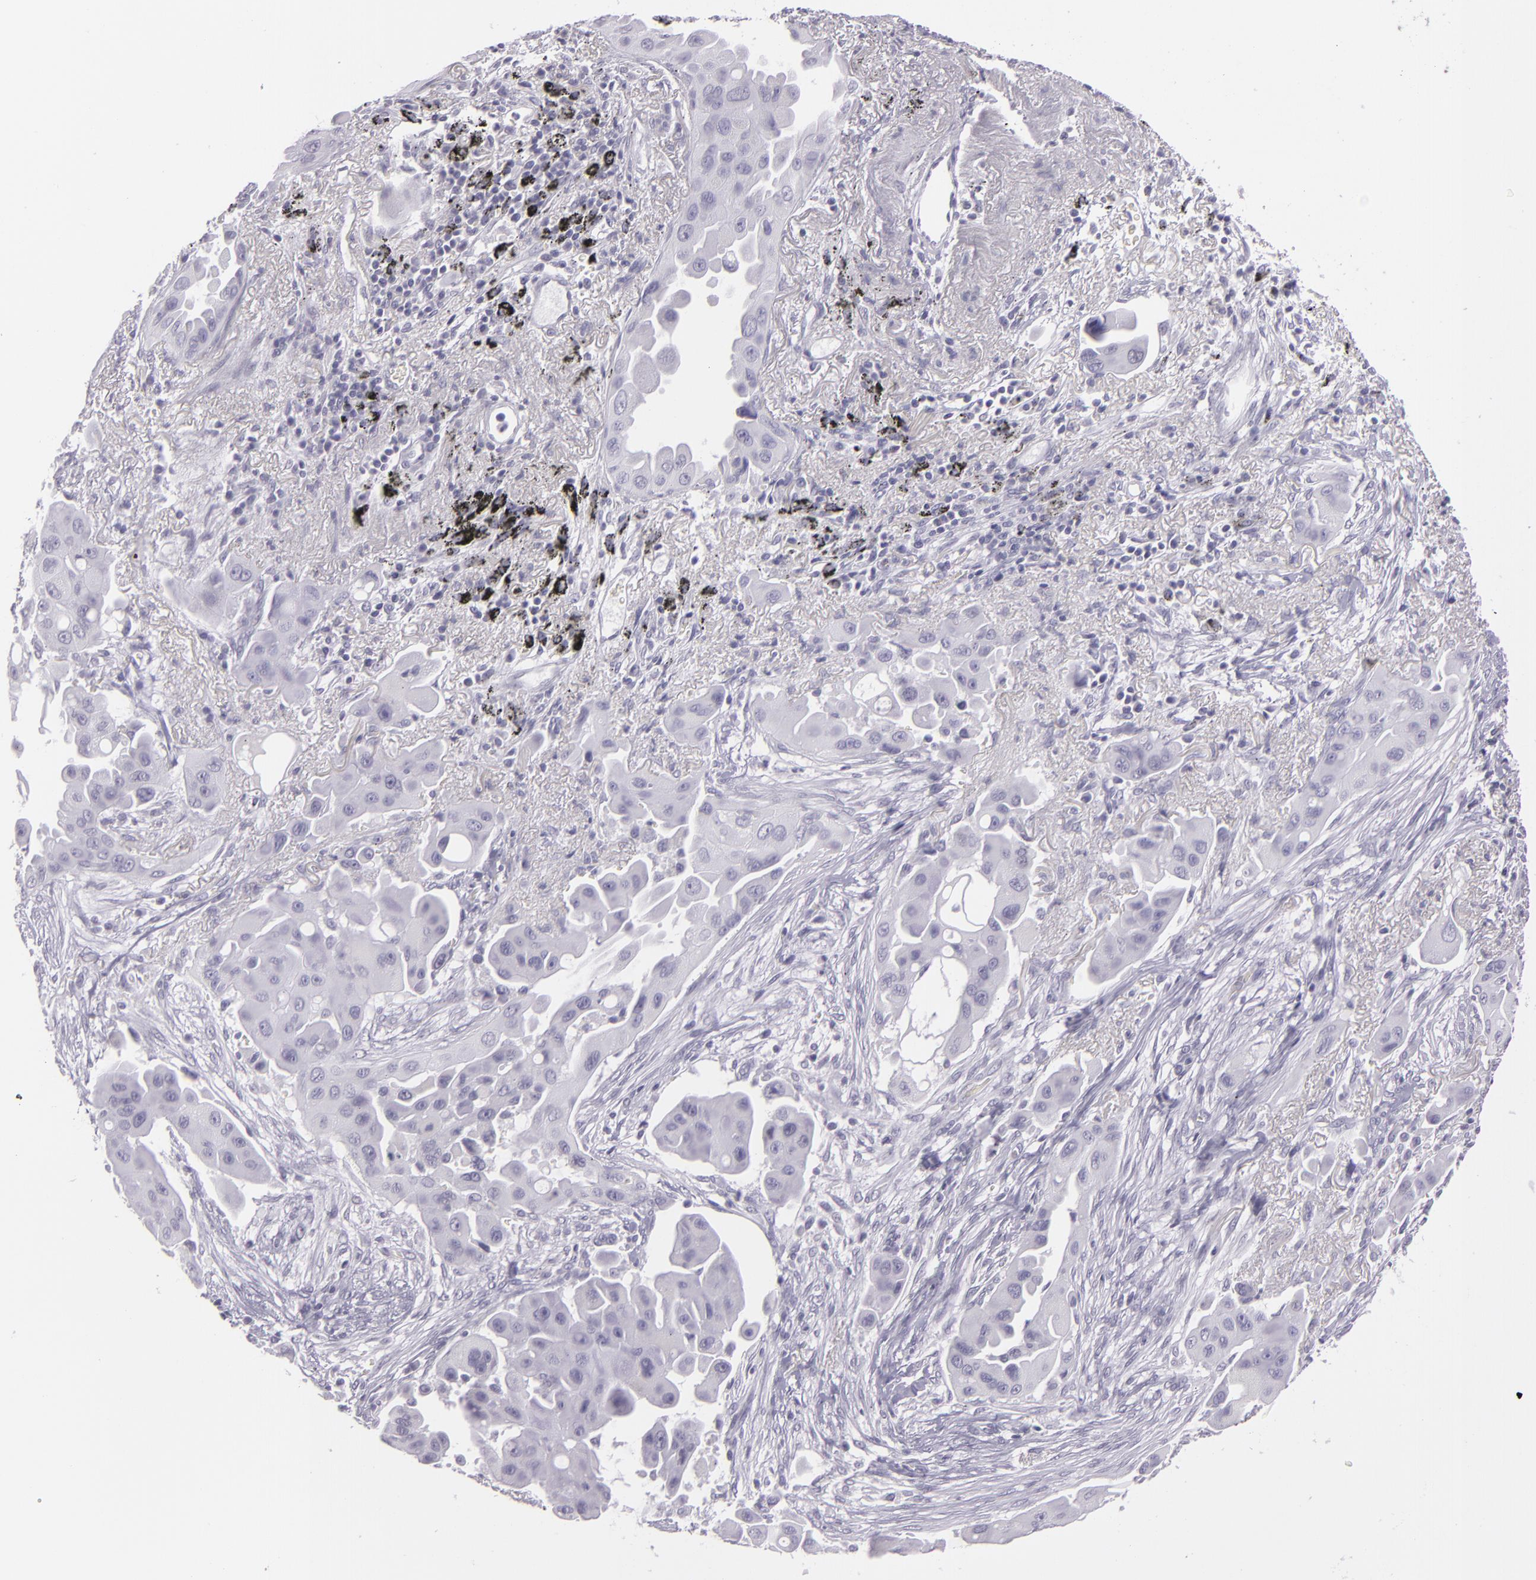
{"staining": {"intensity": "negative", "quantity": "none", "location": "none"}, "tissue": "lung cancer", "cell_type": "Tumor cells", "image_type": "cancer", "snomed": [{"axis": "morphology", "description": "Adenocarcinoma, NOS"}, {"axis": "topography", "description": "Lung"}], "caption": "Protein analysis of lung adenocarcinoma shows no significant expression in tumor cells.", "gene": "MCM3", "patient": {"sex": "male", "age": 68}}